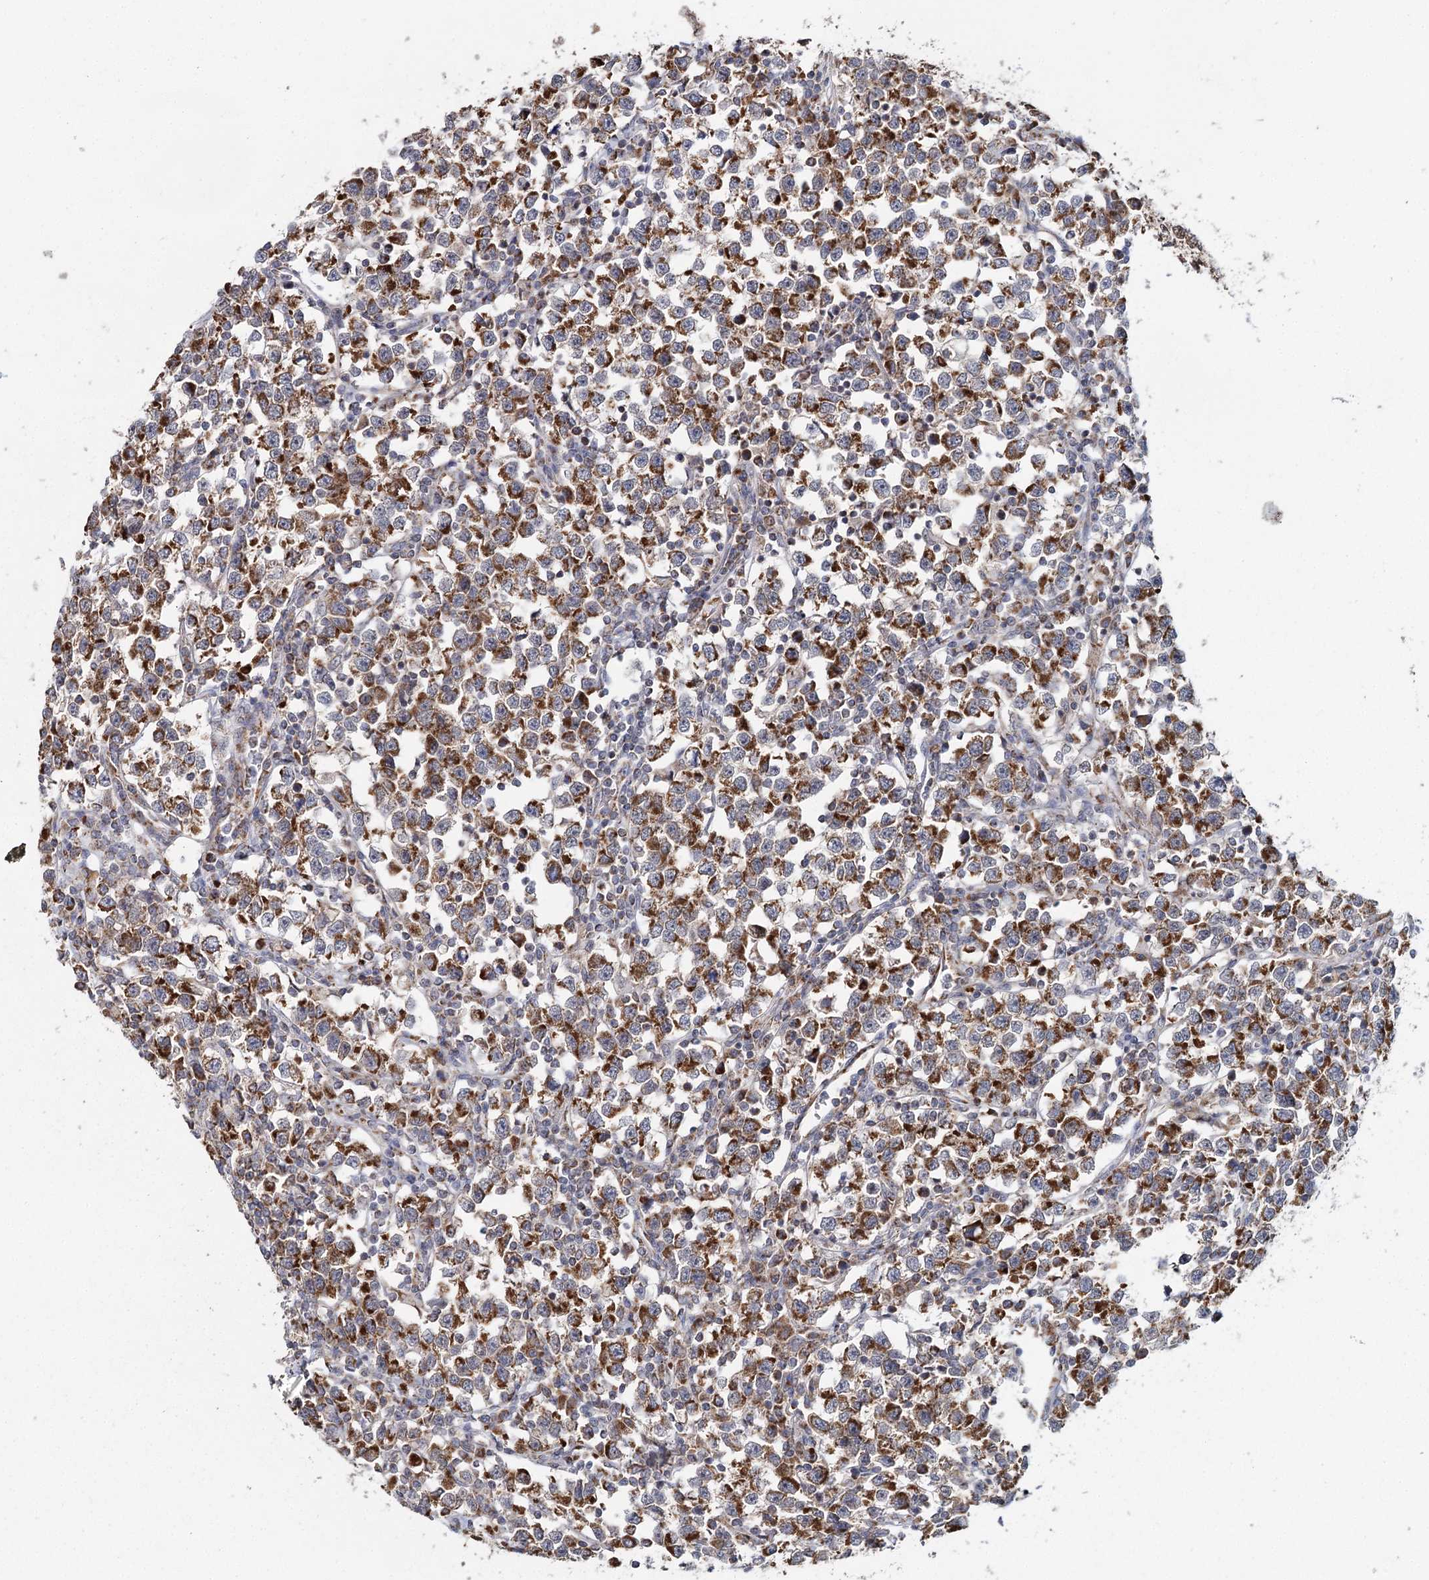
{"staining": {"intensity": "strong", "quantity": ">75%", "location": "cytoplasmic/membranous"}, "tissue": "testis cancer", "cell_type": "Tumor cells", "image_type": "cancer", "snomed": [{"axis": "morphology", "description": "Normal tissue, NOS"}, {"axis": "morphology", "description": "Seminoma, NOS"}, {"axis": "topography", "description": "Testis"}], "caption": "Strong cytoplasmic/membranous positivity for a protein is appreciated in about >75% of tumor cells of seminoma (testis) using immunohistochemistry (IHC).", "gene": "MRPL44", "patient": {"sex": "male", "age": 43}}